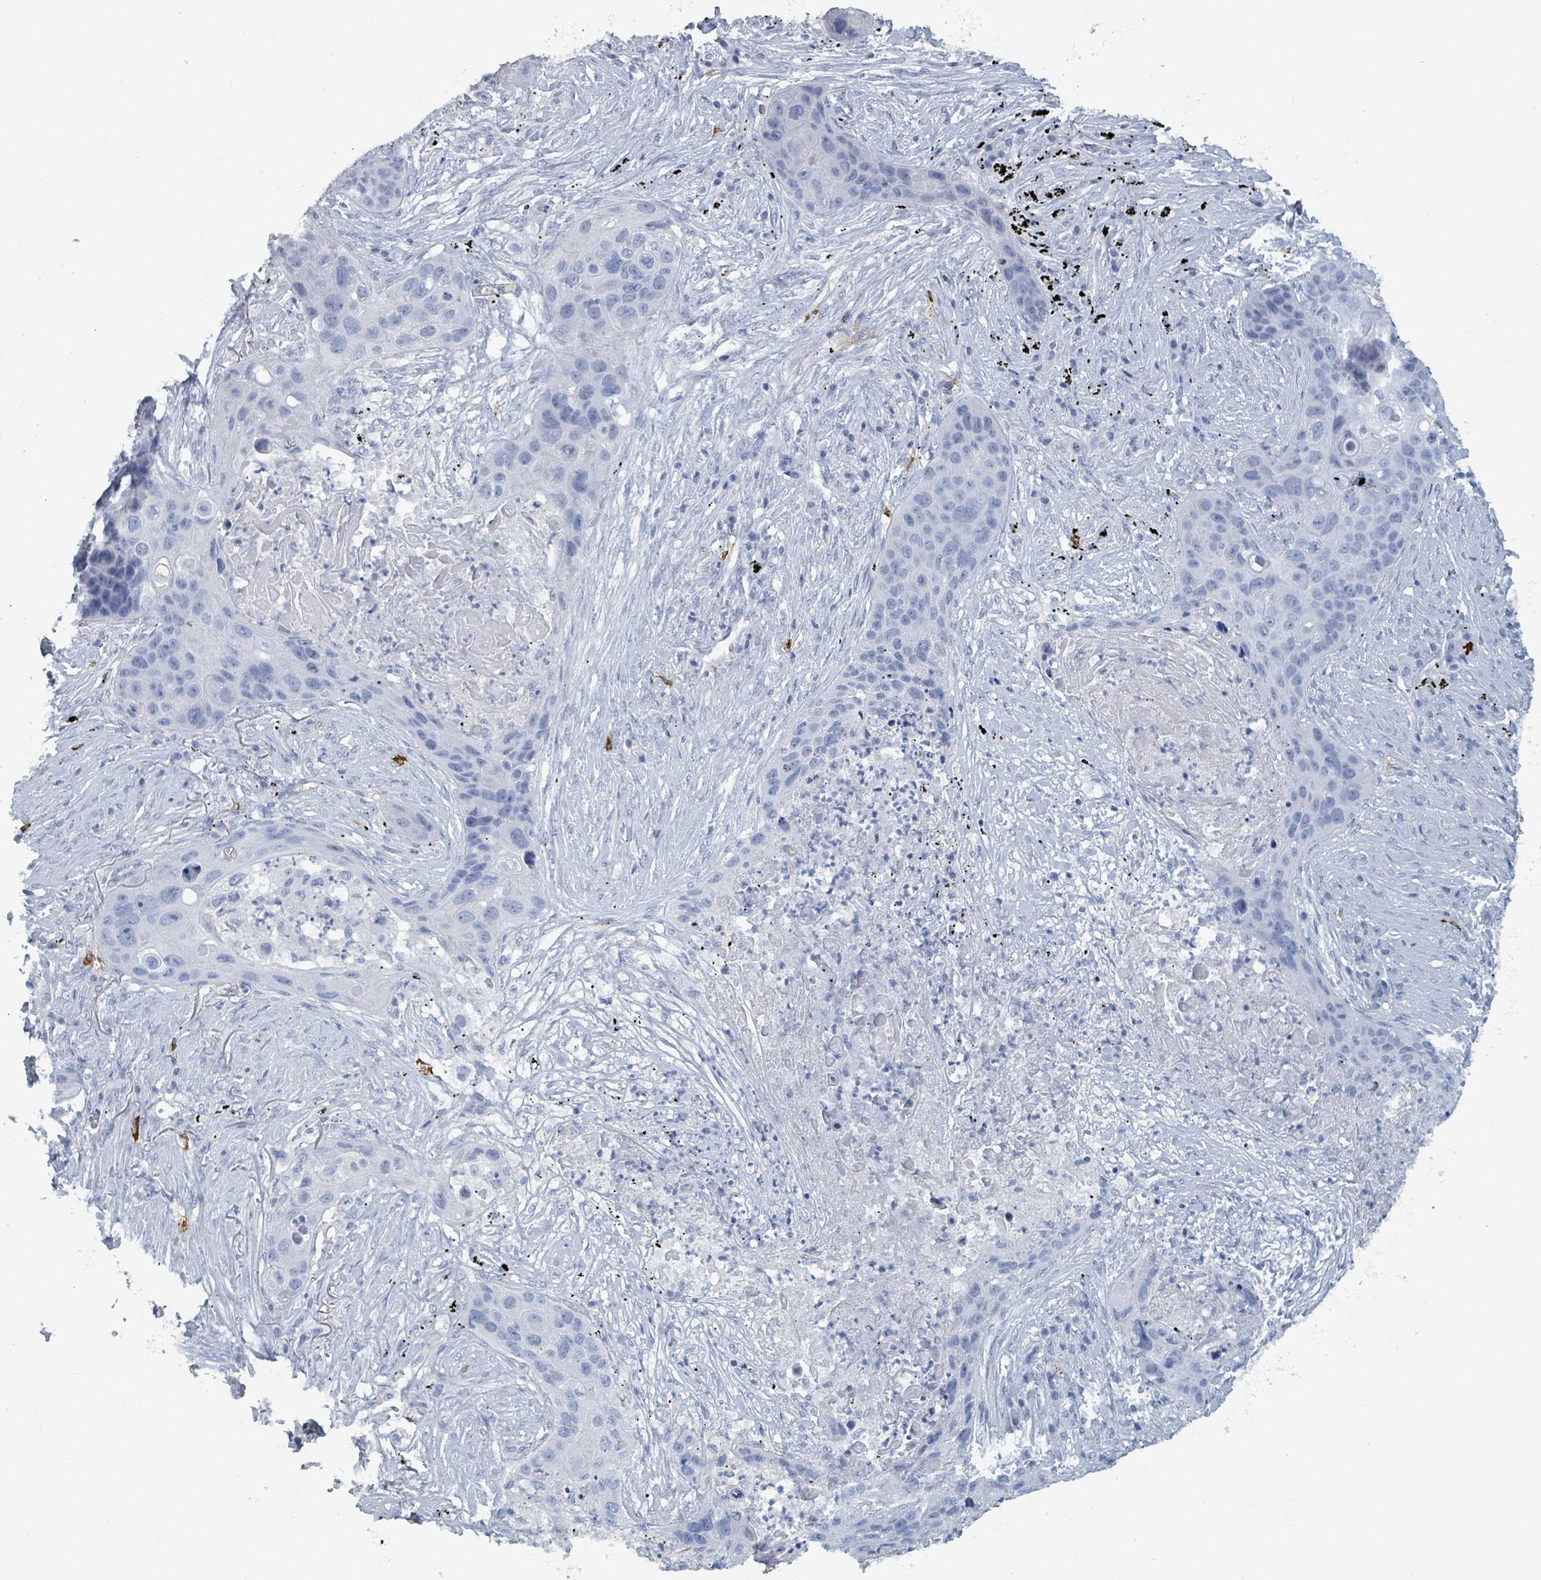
{"staining": {"intensity": "negative", "quantity": "none", "location": "none"}, "tissue": "lung cancer", "cell_type": "Tumor cells", "image_type": "cancer", "snomed": [{"axis": "morphology", "description": "Squamous cell carcinoma, NOS"}, {"axis": "topography", "description": "Lung"}], "caption": "Immunohistochemical staining of human lung cancer (squamous cell carcinoma) shows no significant positivity in tumor cells.", "gene": "VPS13D", "patient": {"sex": "female", "age": 63}}